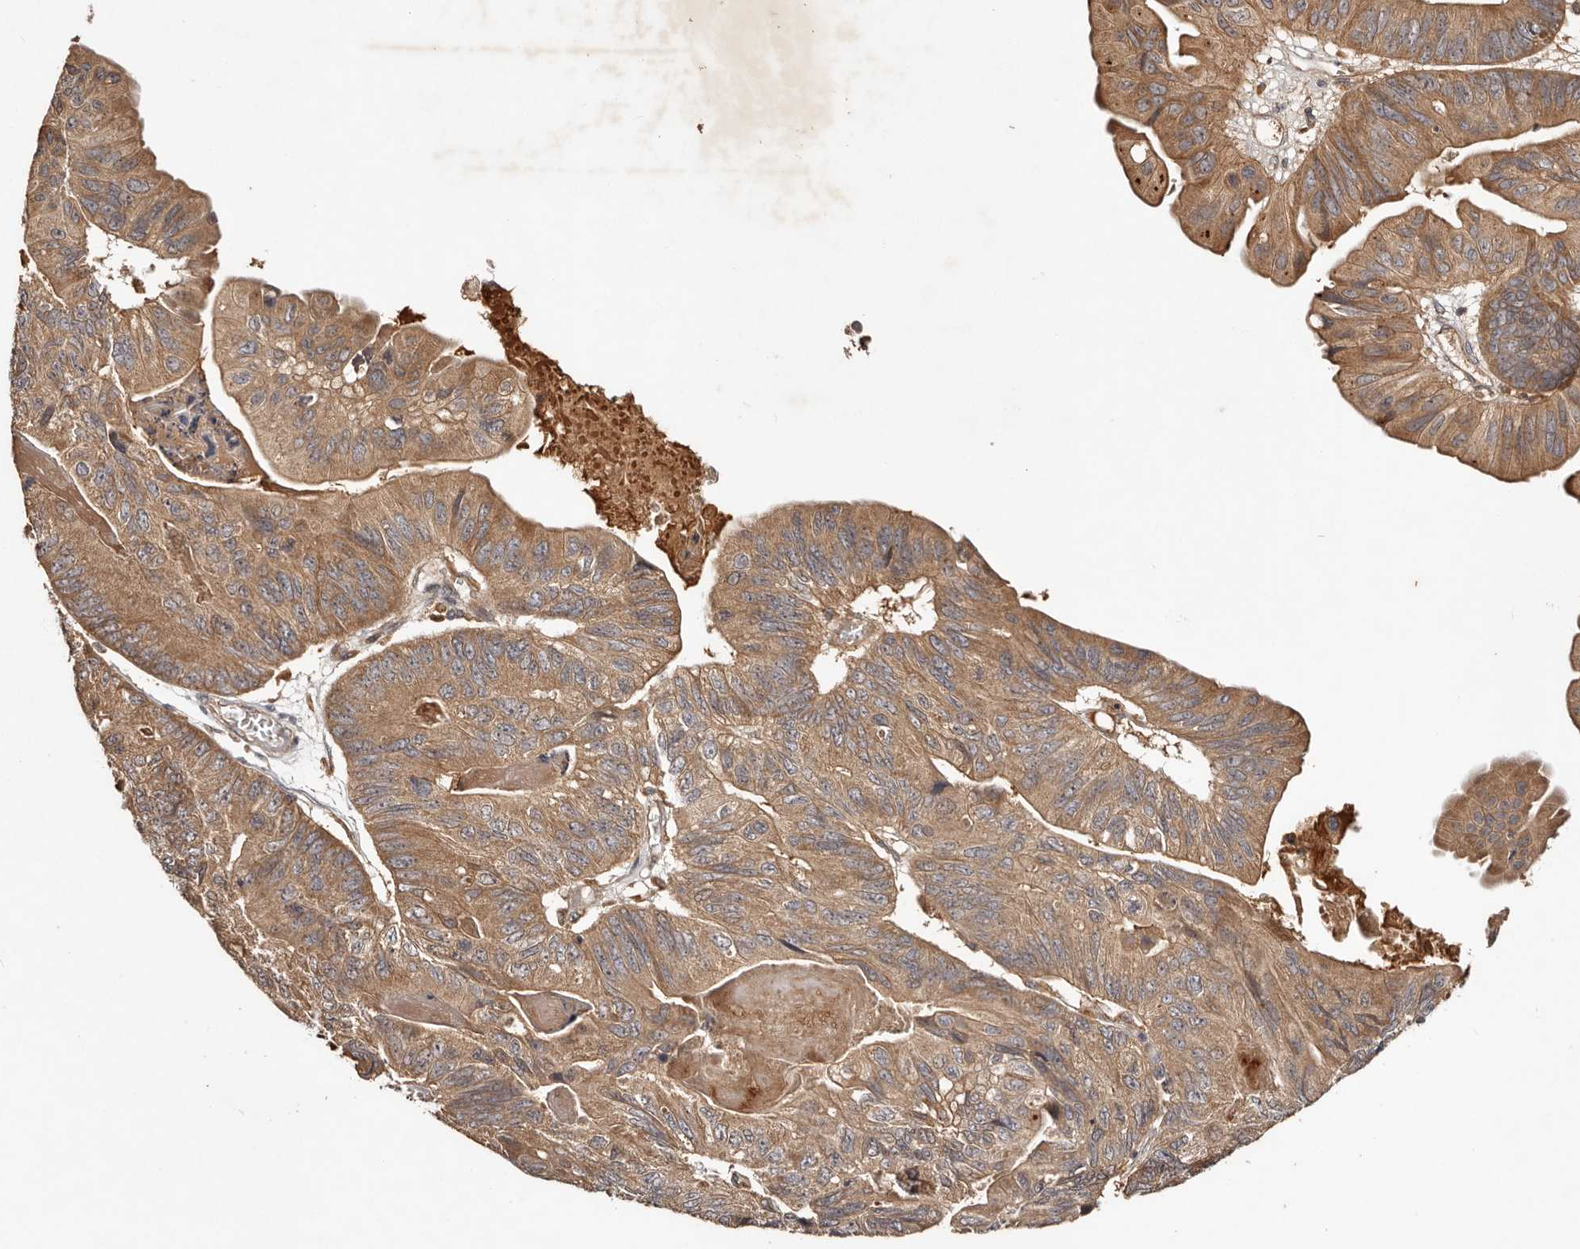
{"staining": {"intensity": "moderate", "quantity": ">75%", "location": "cytoplasmic/membranous"}, "tissue": "ovarian cancer", "cell_type": "Tumor cells", "image_type": "cancer", "snomed": [{"axis": "morphology", "description": "Cystadenocarcinoma, mucinous, NOS"}, {"axis": "topography", "description": "Ovary"}], "caption": "This histopathology image shows mucinous cystadenocarcinoma (ovarian) stained with immunohistochemistry (IHC) to label a protein in brown. The cytoplasmic/membranous of tumor cells show moderate positivity for the protein. Nuclei are counter-stained blue.", "gene": "PKIB", "patient": {"sex": "female", "age": 61}}